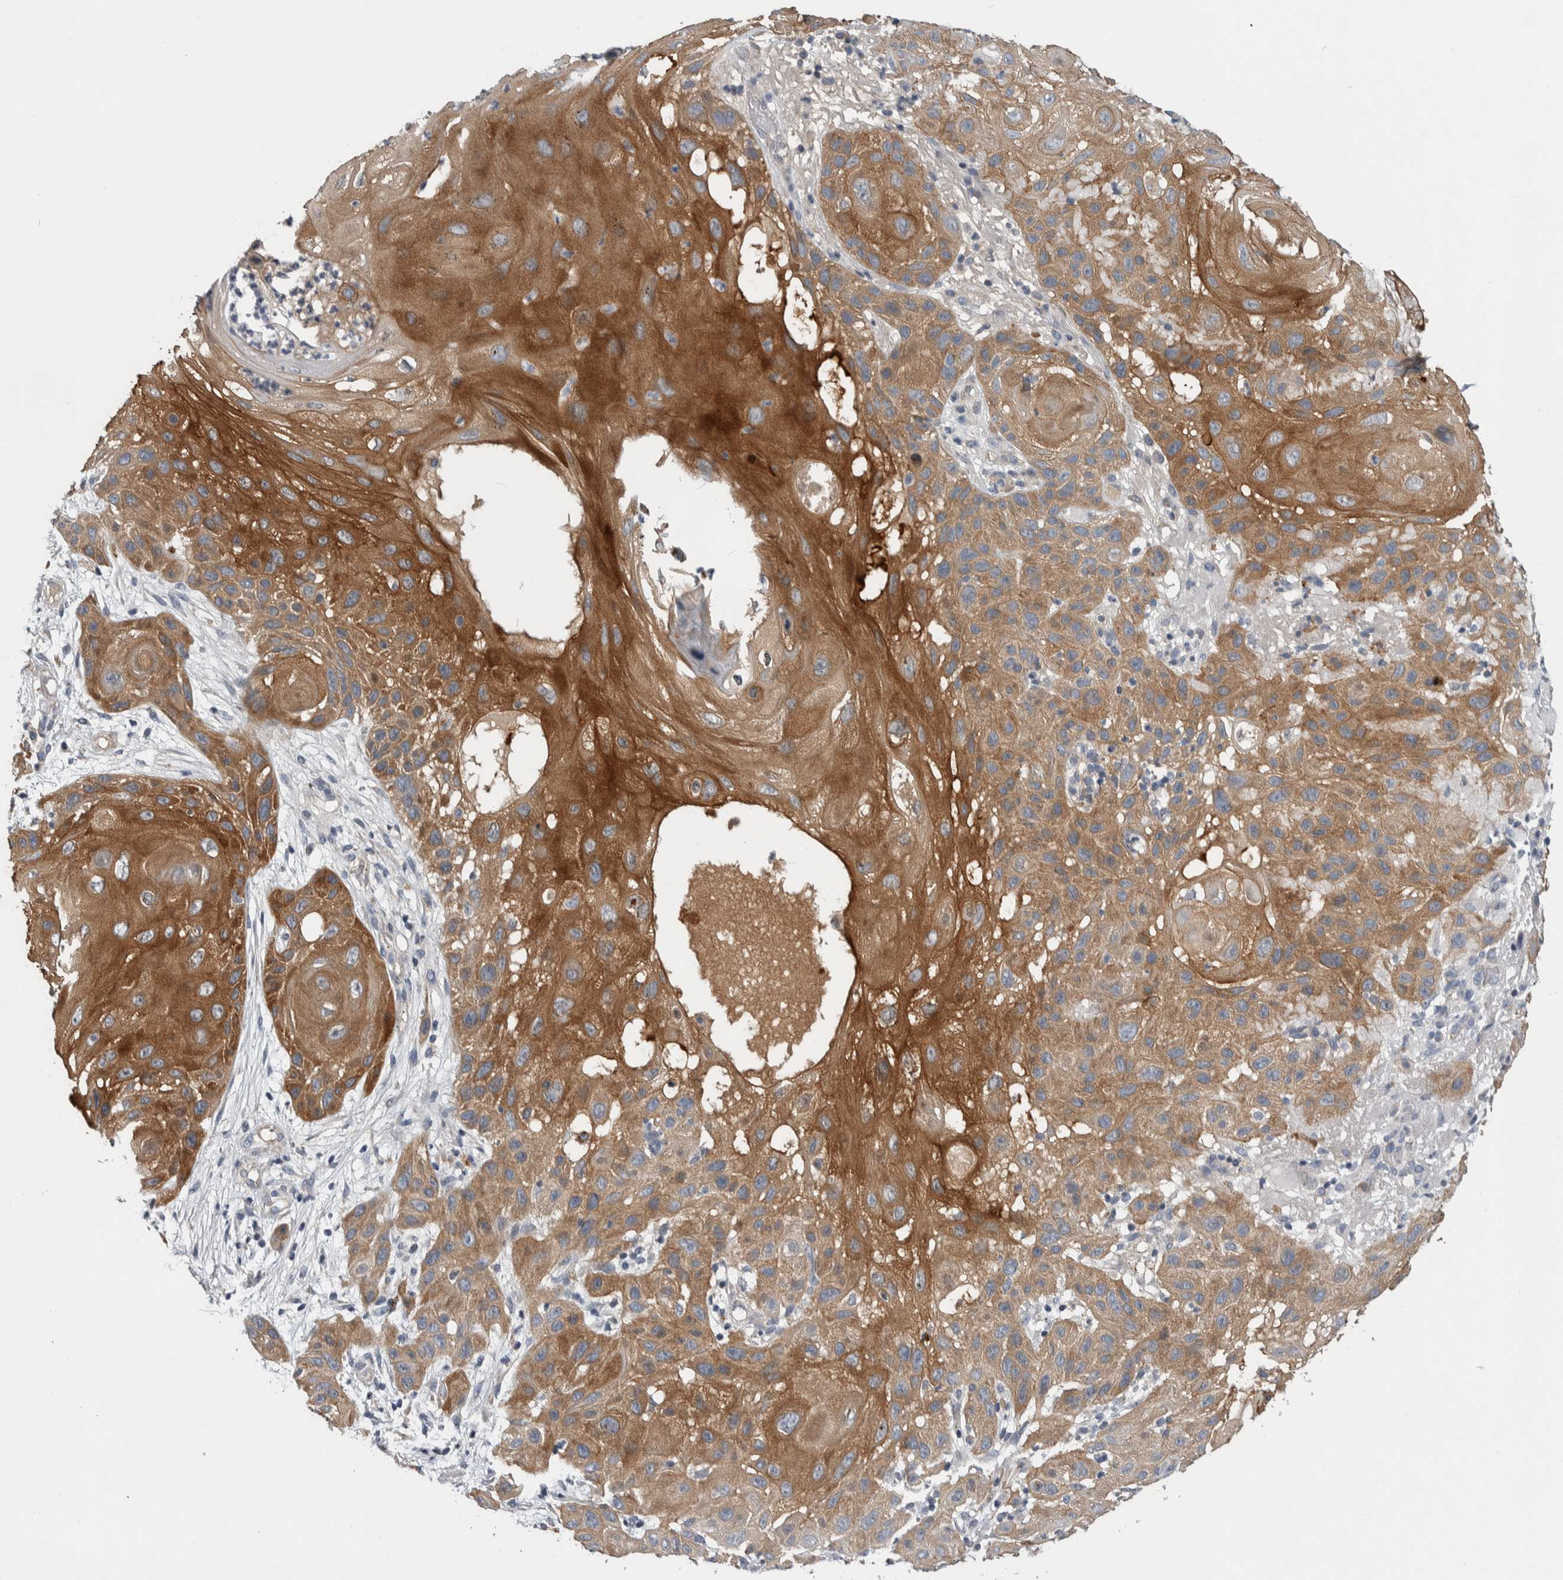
{"staining": {"intensity": "moderate", "quantity": ">75%", "location": "cytoplasmic/membranous"}, "tissue": "skin cancer", "cell_type": "Tumor cells", "image_type": "cancer", "snomed": [{"axis": "morphology", "description": "Squamous cell carcinoma, NOS"}, {"axis": "topography", "description": "Skin"}], "caption": "A micrograph showing moderate cytoplasmic/membranous expression in about >75% of tumor cells in skin cancer, as visualized by brown immunohistochemical staining.", "gene": "FAM83G", "patient": {"sex": "female", "age": 96}}